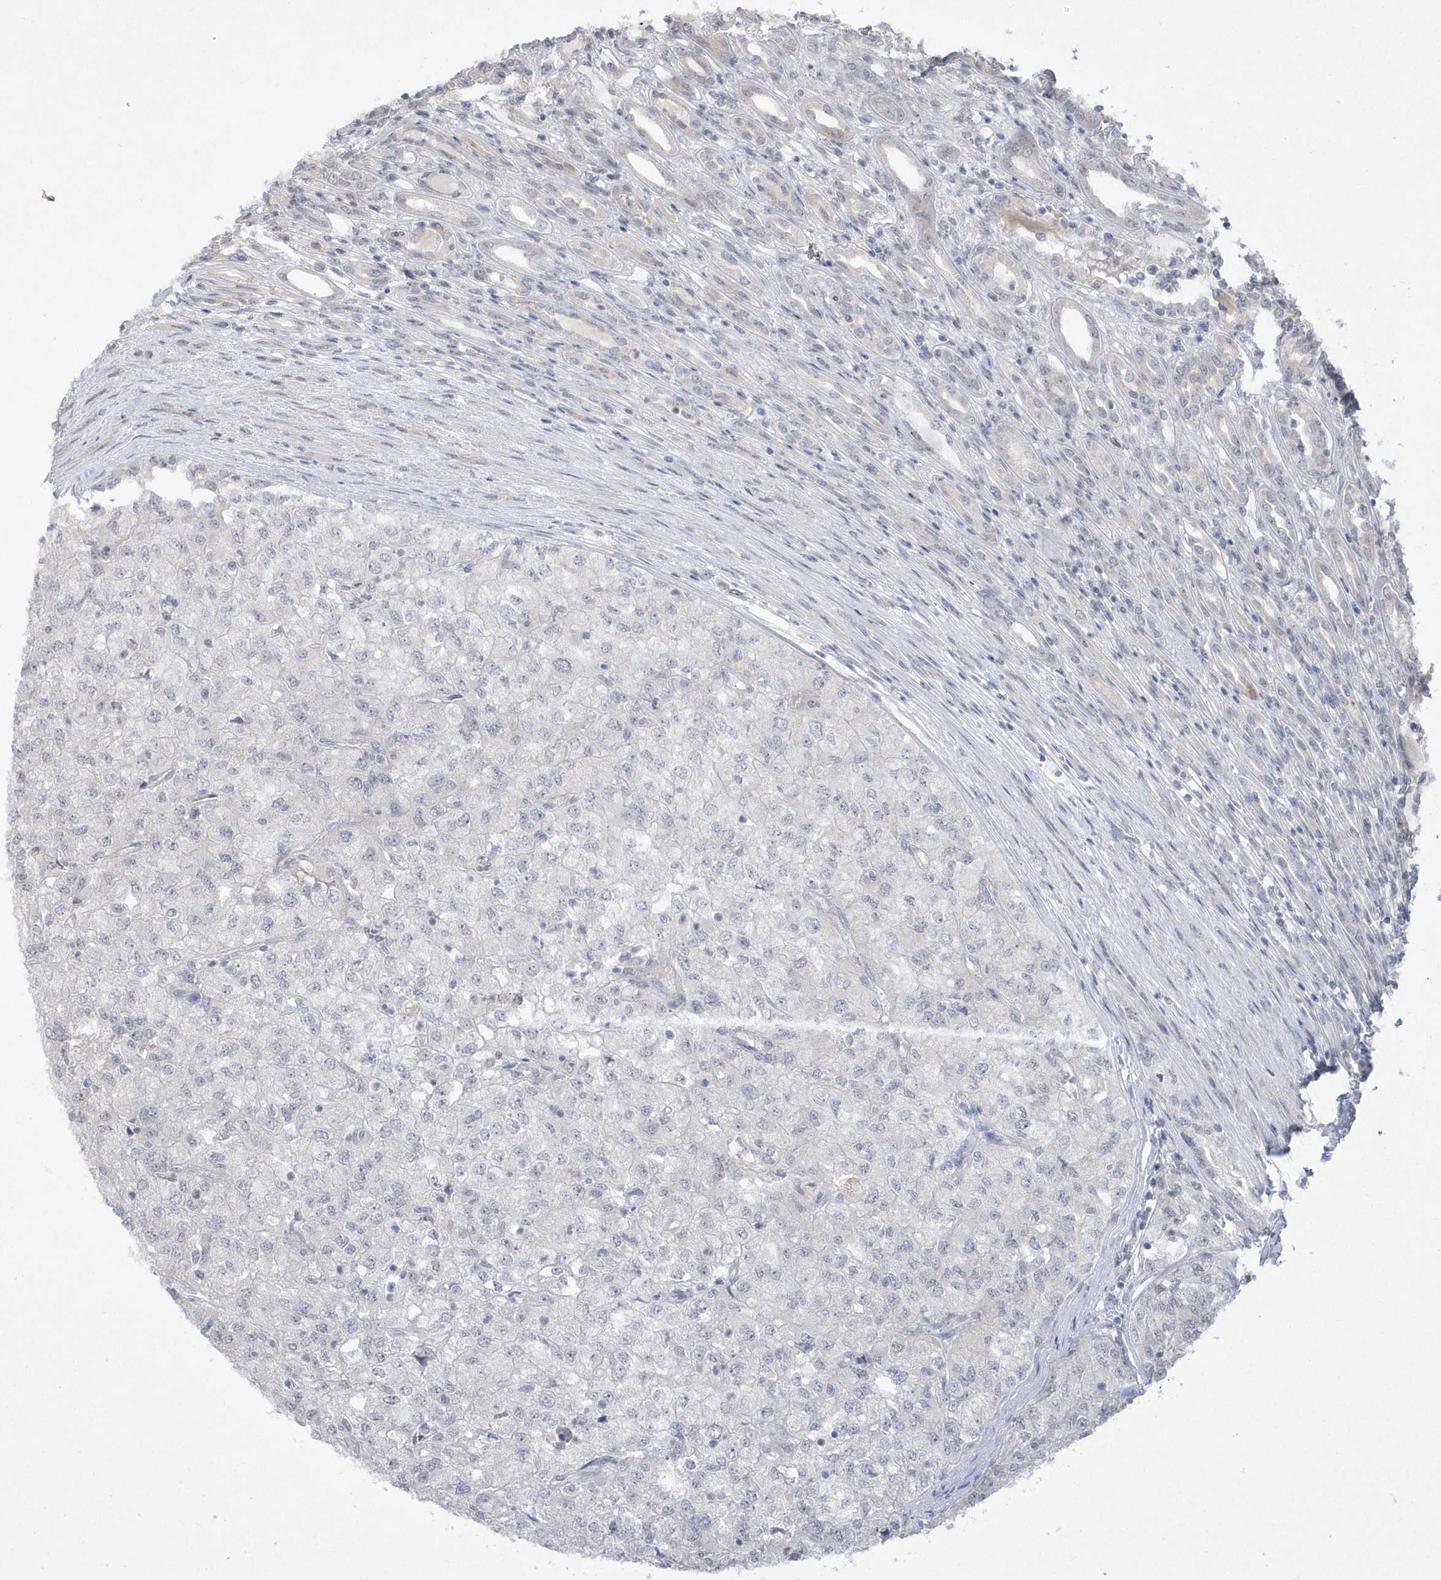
{"staining": {"intensity": "negative", "quantity": "none", "location": "none"}, "tissue": "renal cancer", "cell_type": "Tumor cells", "image_type": "cancer", "snomed": [{"axis": "morphology", "description": "Adenocarcinoma, NOS"}, {"axis": "topography", "description": "Kidney"}], "caption": "The photomicrograph demonstrates no staining of tumor cells in adenocarcinoma (renal).", "gene": "TSPEAR", "patient": {"sex": "female", "age": 54}}